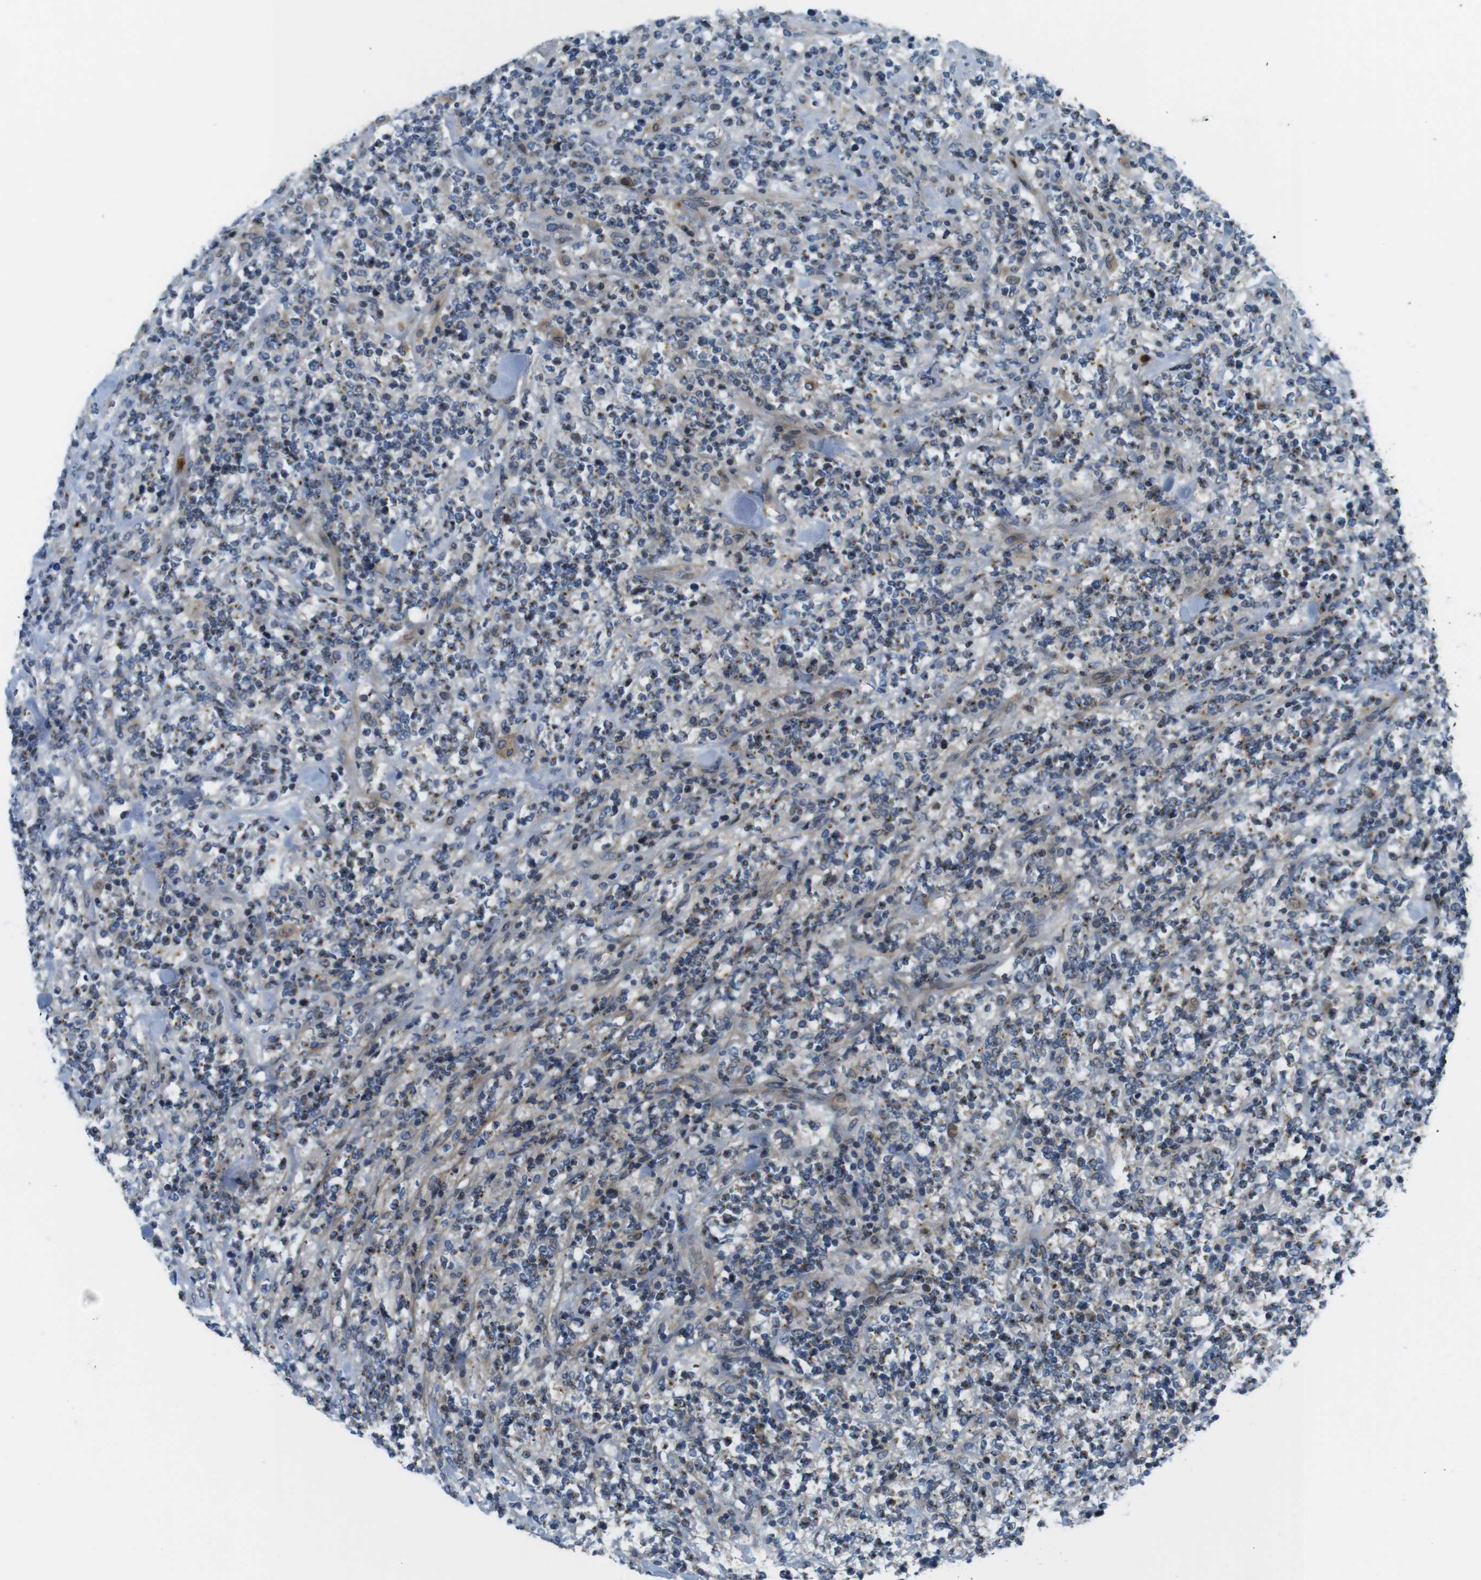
{"staining": {"intensity": "negative", "quantity": "none", "location": "none"}, "tissue": "lymphoma", "cell_type": "Tumor cells", "image_type": "cancer", "snomed": [{"axis": "morphology", "description": "Malignant lymphoma, non-Hodgkin's type, High grade"}, {"axis": "topography", "description": "Soft tissue"}], "caption": "Protein analysis of lymphoma displays no significant staining in tumor cells.", "gene": "ZDHHC3", "patient": {"sex": "male", "age": 18}}